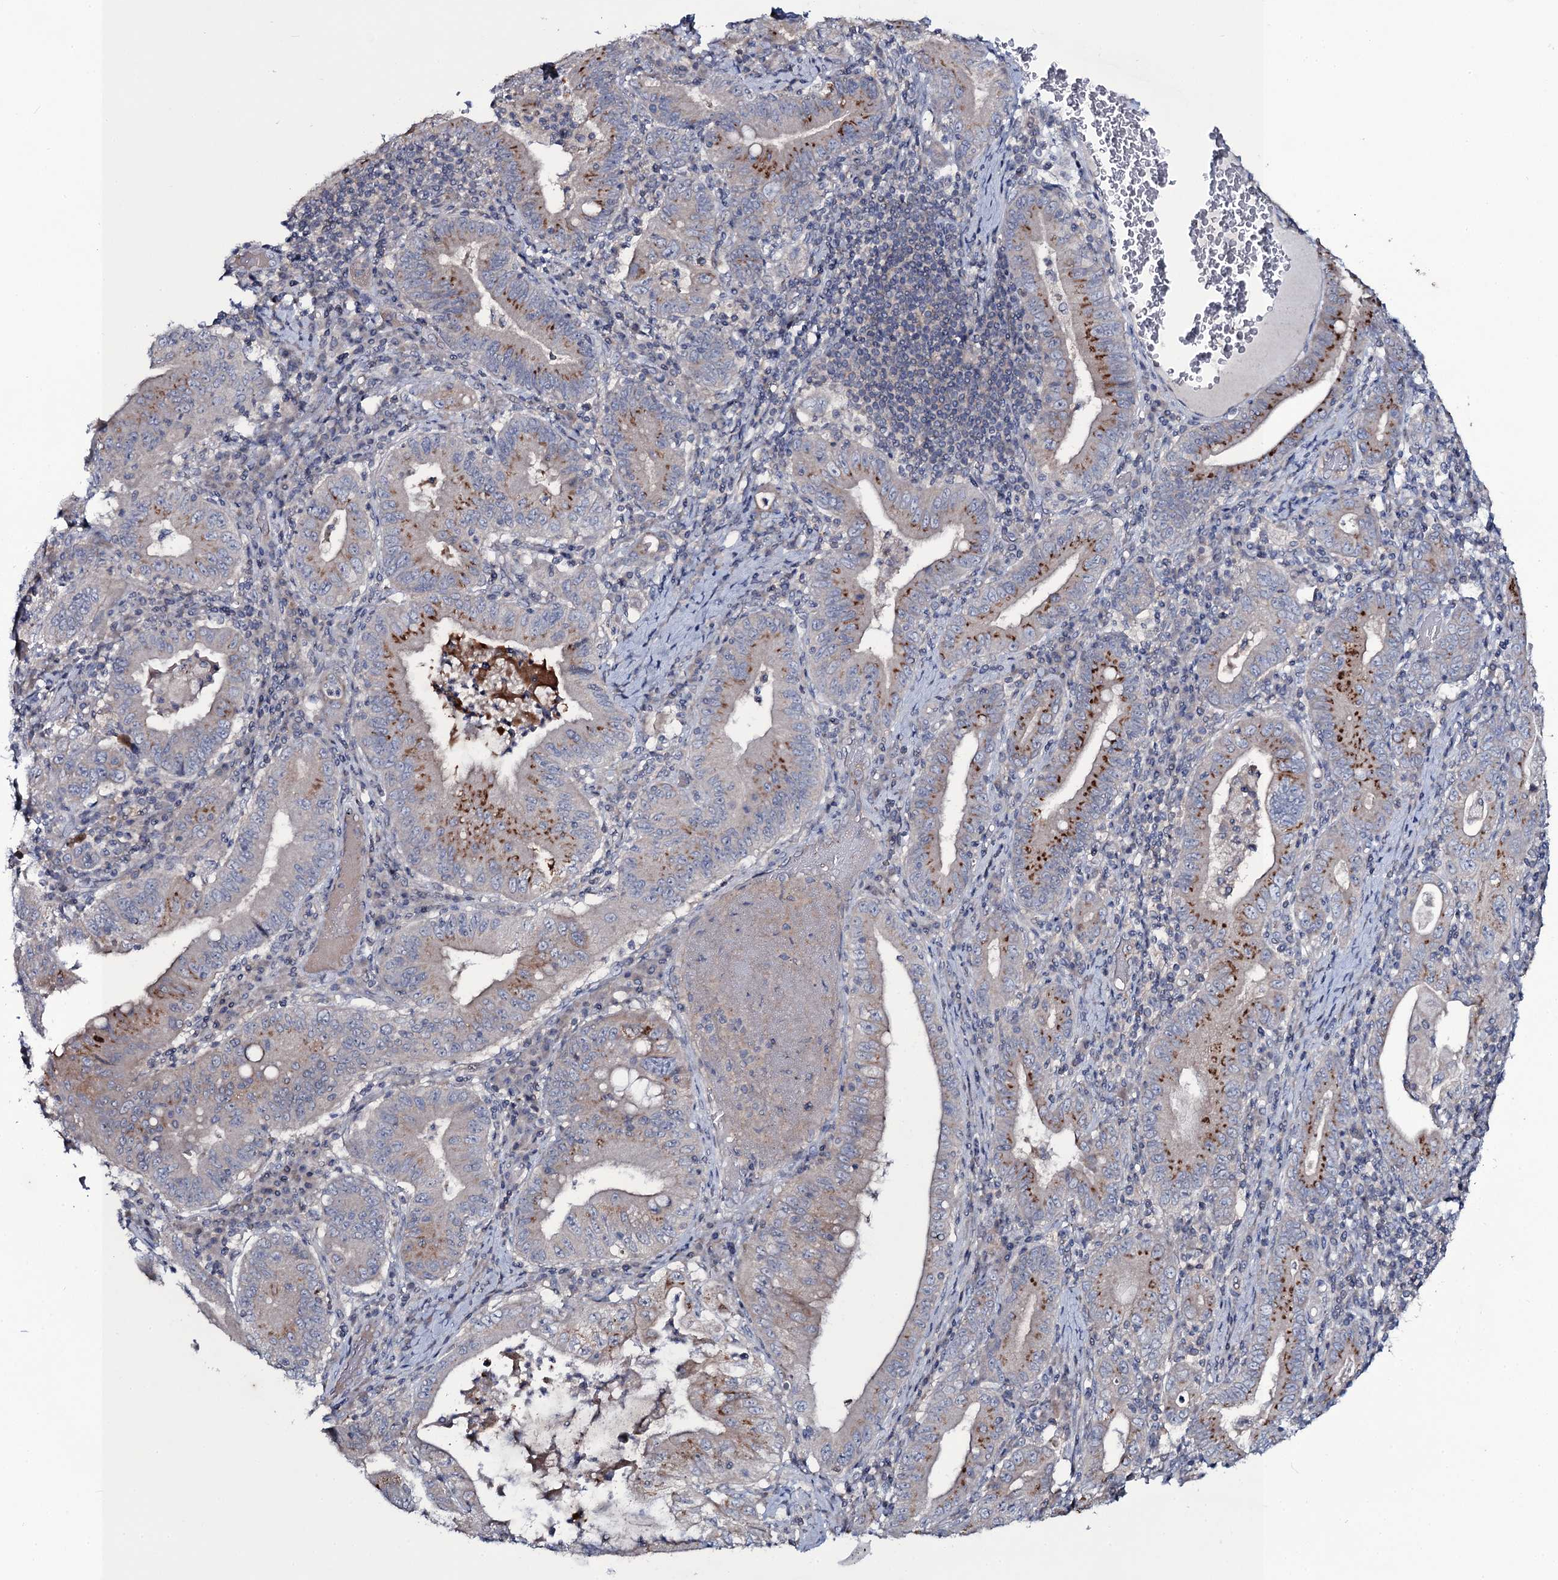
{"staining": {"intensity": "strong", "quantity": "<25%", "location": "cytoplasmic/membranous"}, "tissue": "stomach cancer", "cell_type": "Tumor cells", "image_type": "cancer", "snomed": [{"axis": "morphology", "description": "Normal tissue, NOS"}, {"axis": "morphology", "description": "Adenocarcinoma, NOS"}, {"axis": "topography", "description": "Esophagus"}, {"axis": "topography", "description": "Stomach, upper"}, {"axis": "topography", "description": "Peripheral nerve tissue"}], "caption": "About <25% of tumor cells in stomach cancer demonstrate strong cytoplasmic/membranous protein staining as visualized by brown immunohistochemical staining.", "gene": "SNAP23", "patient": {"sex": "male", "age": 62}}